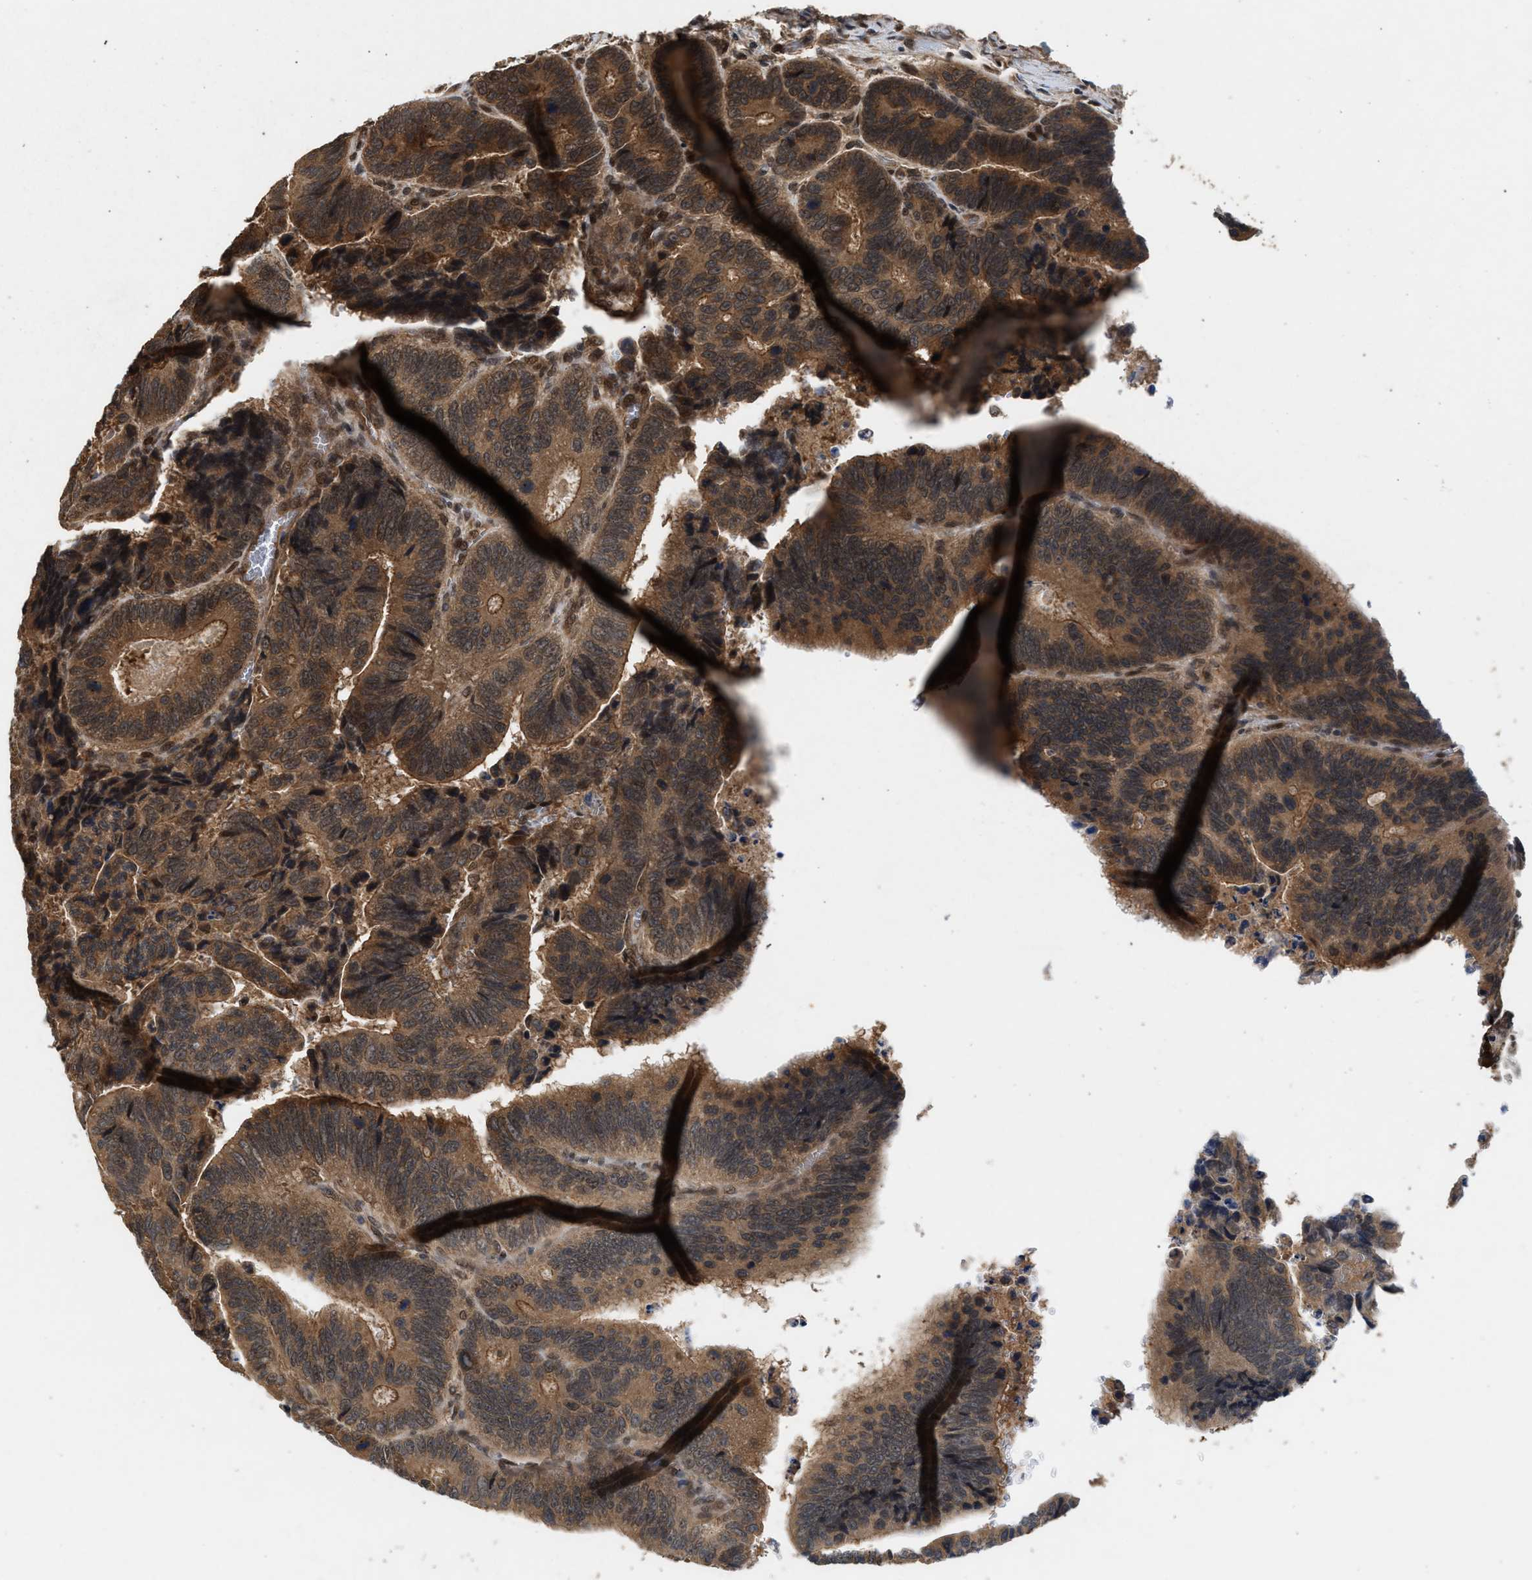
{"staining": {"intensity": "moderate", "quantity": ">75%", "location": "cytoplasmic/membranous,nuclear"}, "tissue": "colorectal cancer", "cell_type": "Tumor cells", "image_type": "cancer", "snomed": [{"axis": "morphology", "description": "Inflammation, NOS"}, {"axis": "morphology", "description": "Adenocarcinoma, NOS"}, {"axis": "topography", "description": "Colon"}], "caption": "Human adenocarcinoma (colorectal) stained for a protein (brown) shows moderate cytoplasmic/membranous and nuclear positive positivity in approximately >75% of tumor cells.", "gene": "RUSC2", "patient": {"sex": "male", "age": 72}}